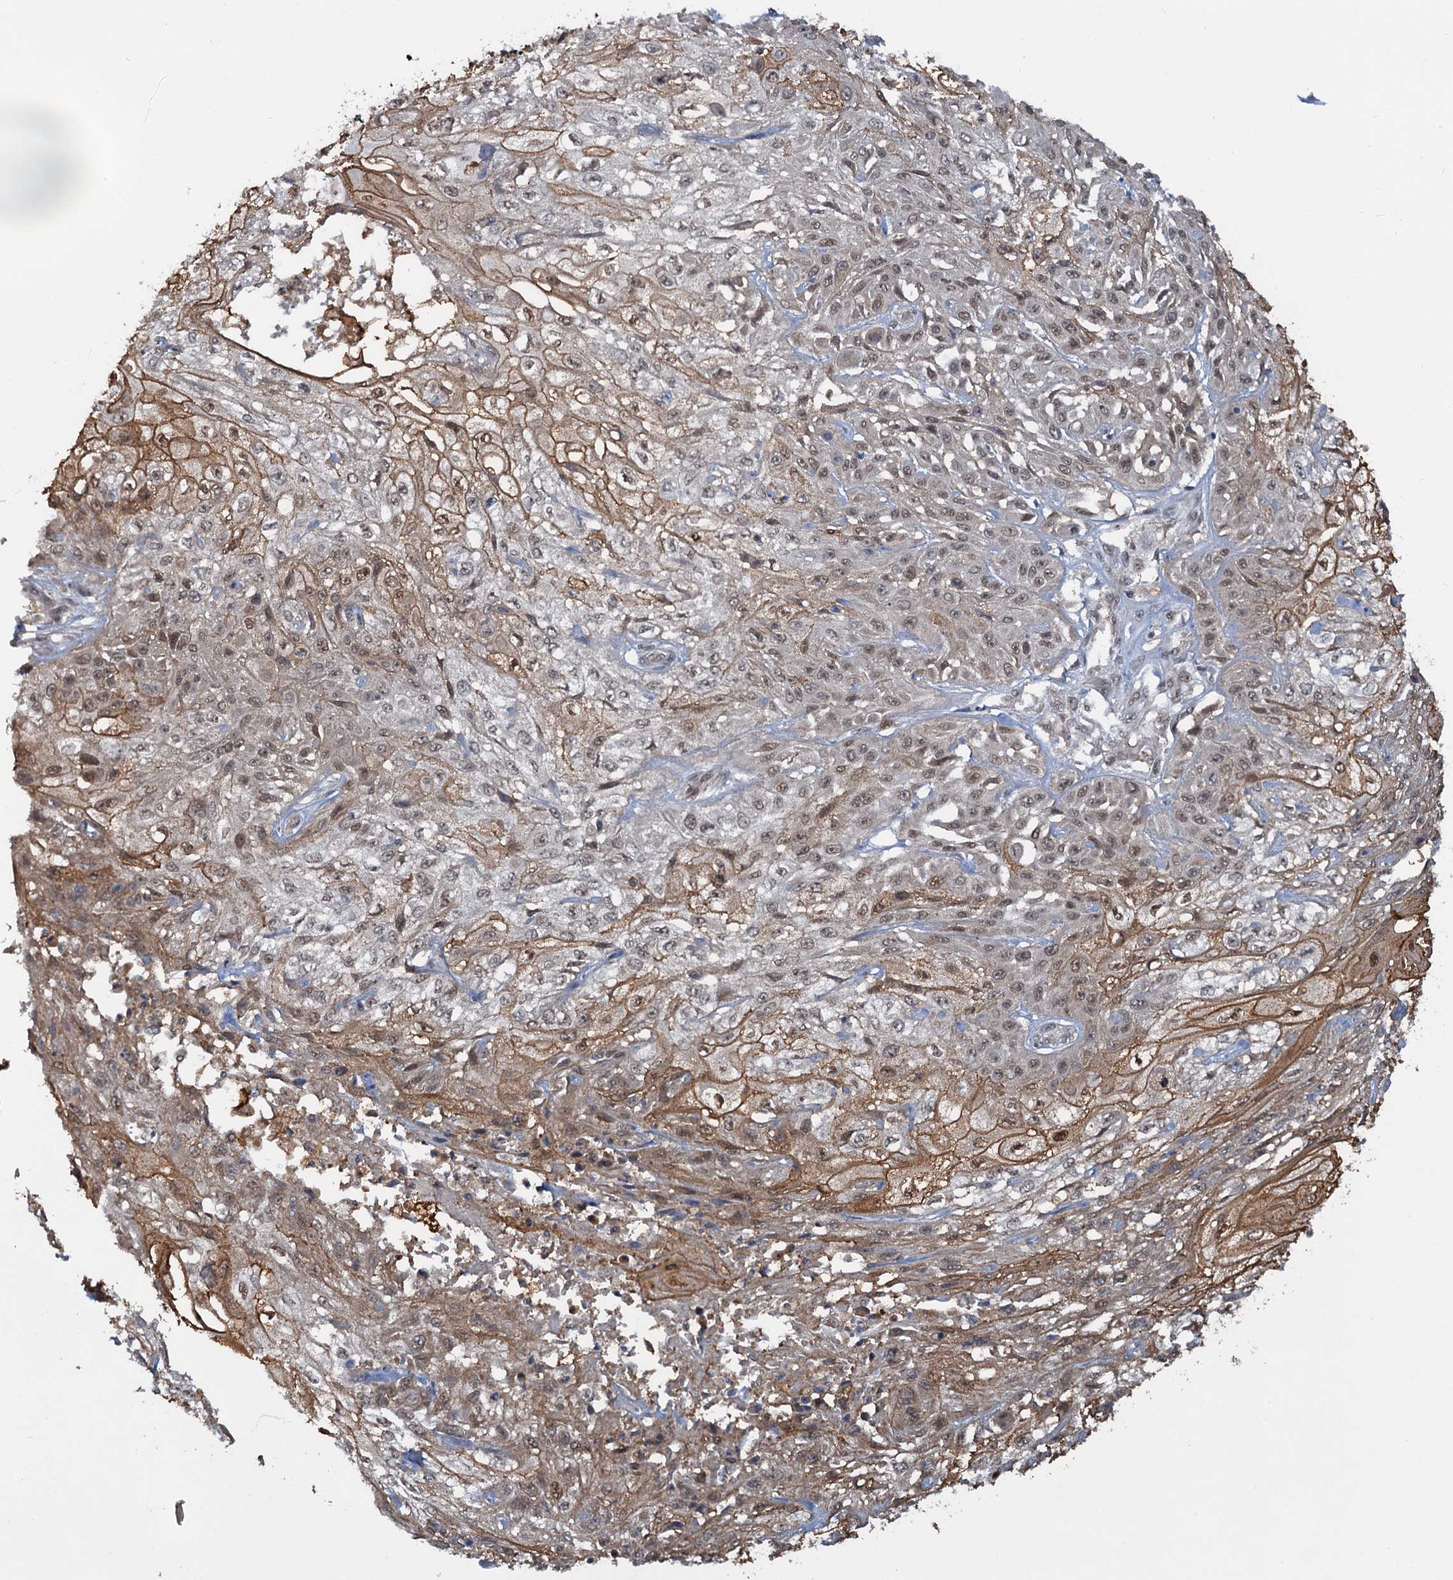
{"staining": {"intensity": "moderate", "quantity": ">75%", "location": "cytoplasmic/membranous,nuclear"}, "tissue": "skin cancer", "cell_type": "Tumor cells", "image_type": "cancer", "snomed": [{"axis": "morphology", "description": "Squamous cell carcinoma, NOS"}, {"axis": "morphology", "description": "Squamous cell carcinoma, metastatic, NOS"}, {"axis": "topography", "description": "Skin"}, {"axis": "topography", "description": "Lymph node"}], "caption": "There is medium levels of moderate cytoplasmic/membranous and nuclear positivity in tumor cells of metastatic squamous cell carcinoma (skin), as demonstrated by immunohistochemical staining (brown color).", "gene": "ZNF609", "patient": {"sex": "male", "age": 75}}